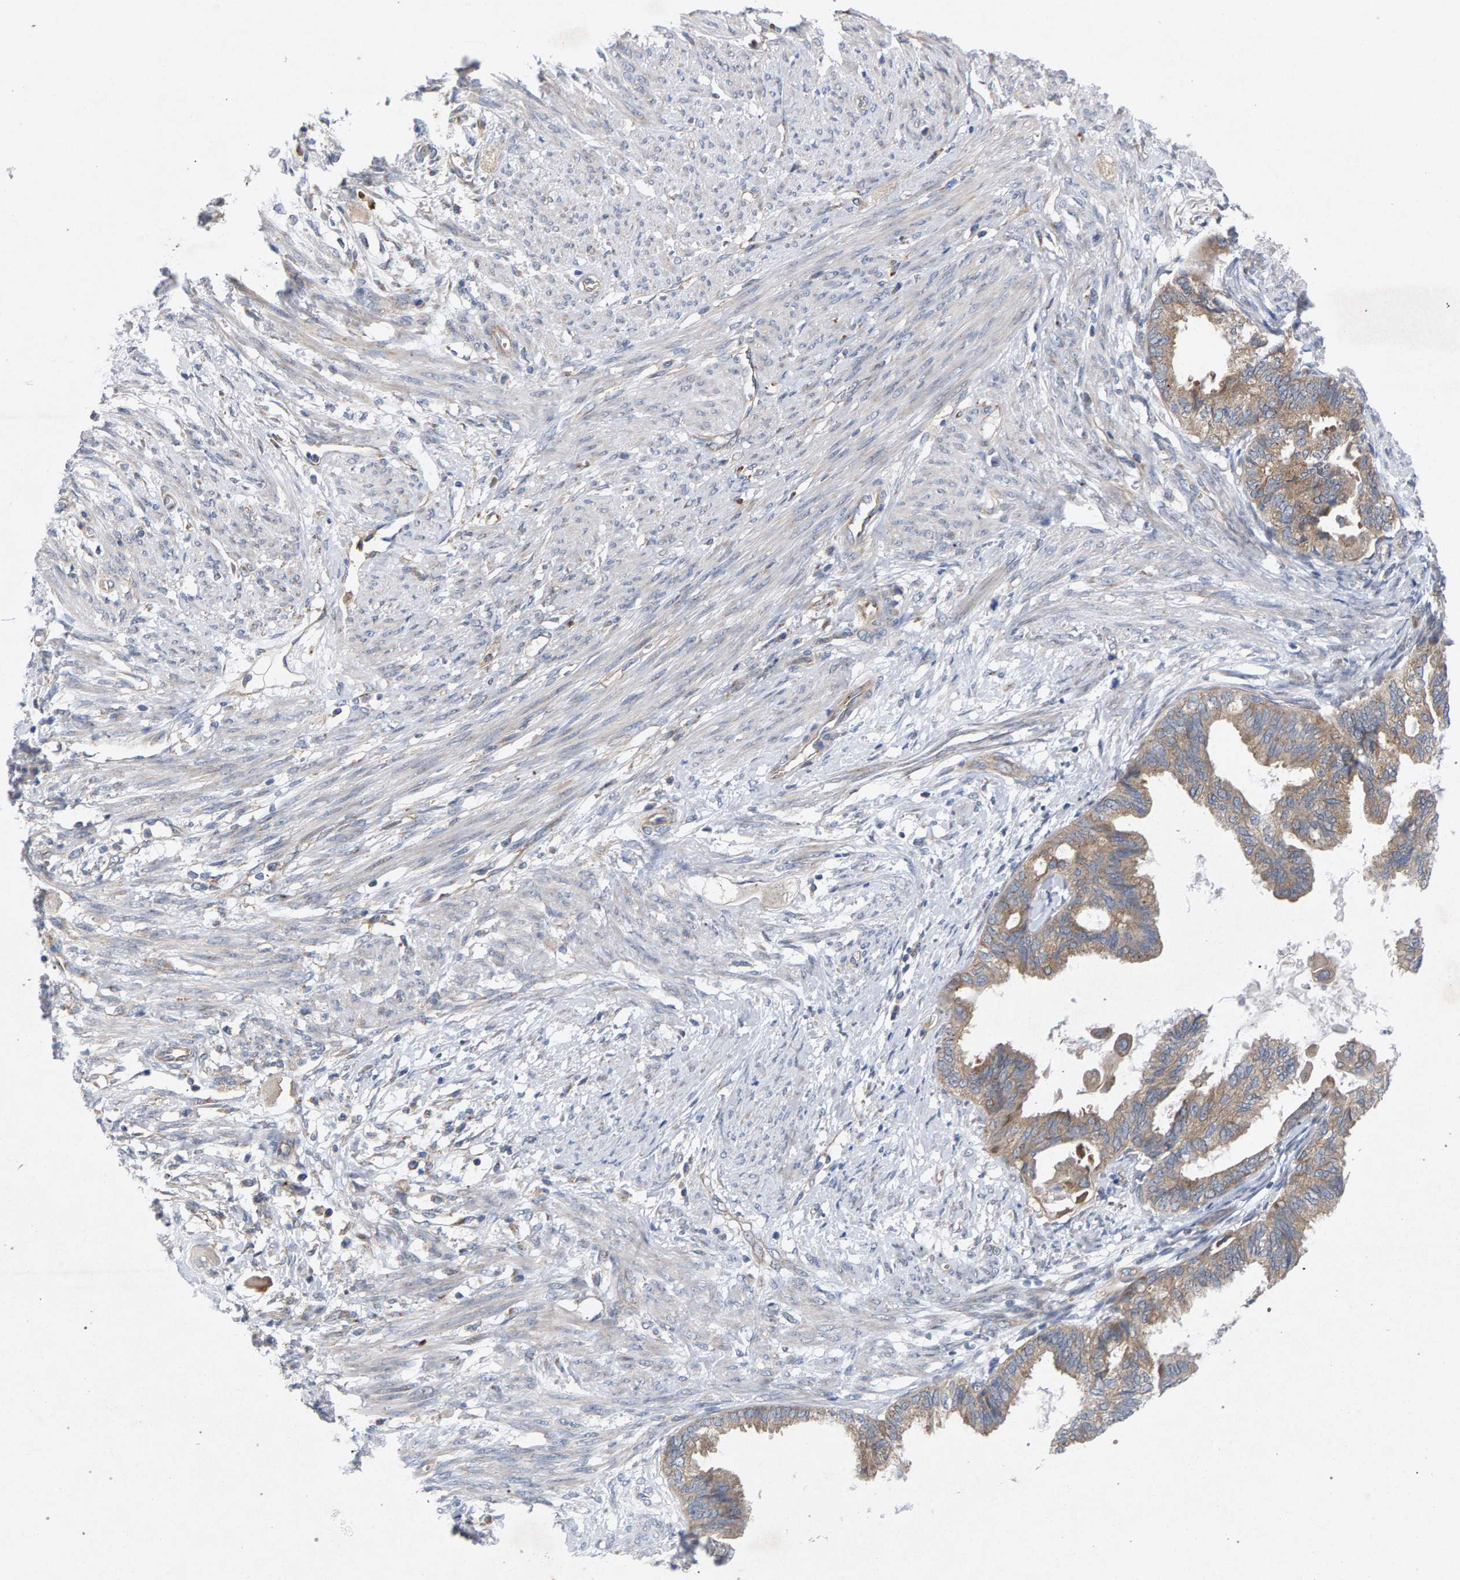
{"staining": {"intensity": "moderate", "quantity": ">75%", "location": "cytoplasmic/membranous"}, "tissue": "cervical cancer", "cell_type": "Tumor cells", "image_type": "cancer", "snomed": [{"axis": "morphology", "description": "Normal tissue, NOS"}, {"axis": "morphology", "description": "Adenocarcinoma, NOS"}, {"axis": "topography", "description": "Cervix"}, {"axis": "topography", "description": "Endometrium"}], "caption": "Immunohistochemistry of adenocarcinoma (cervical) demonstrates medium levels of moderate cytoplasmic/membranous expression in approximately >75% of tumor cells. The protein of interest is shown in brown color, while the nuclei are stained blue.", "gene": "MAMDC2", "patient": {"sex": "female", "age": 86}}